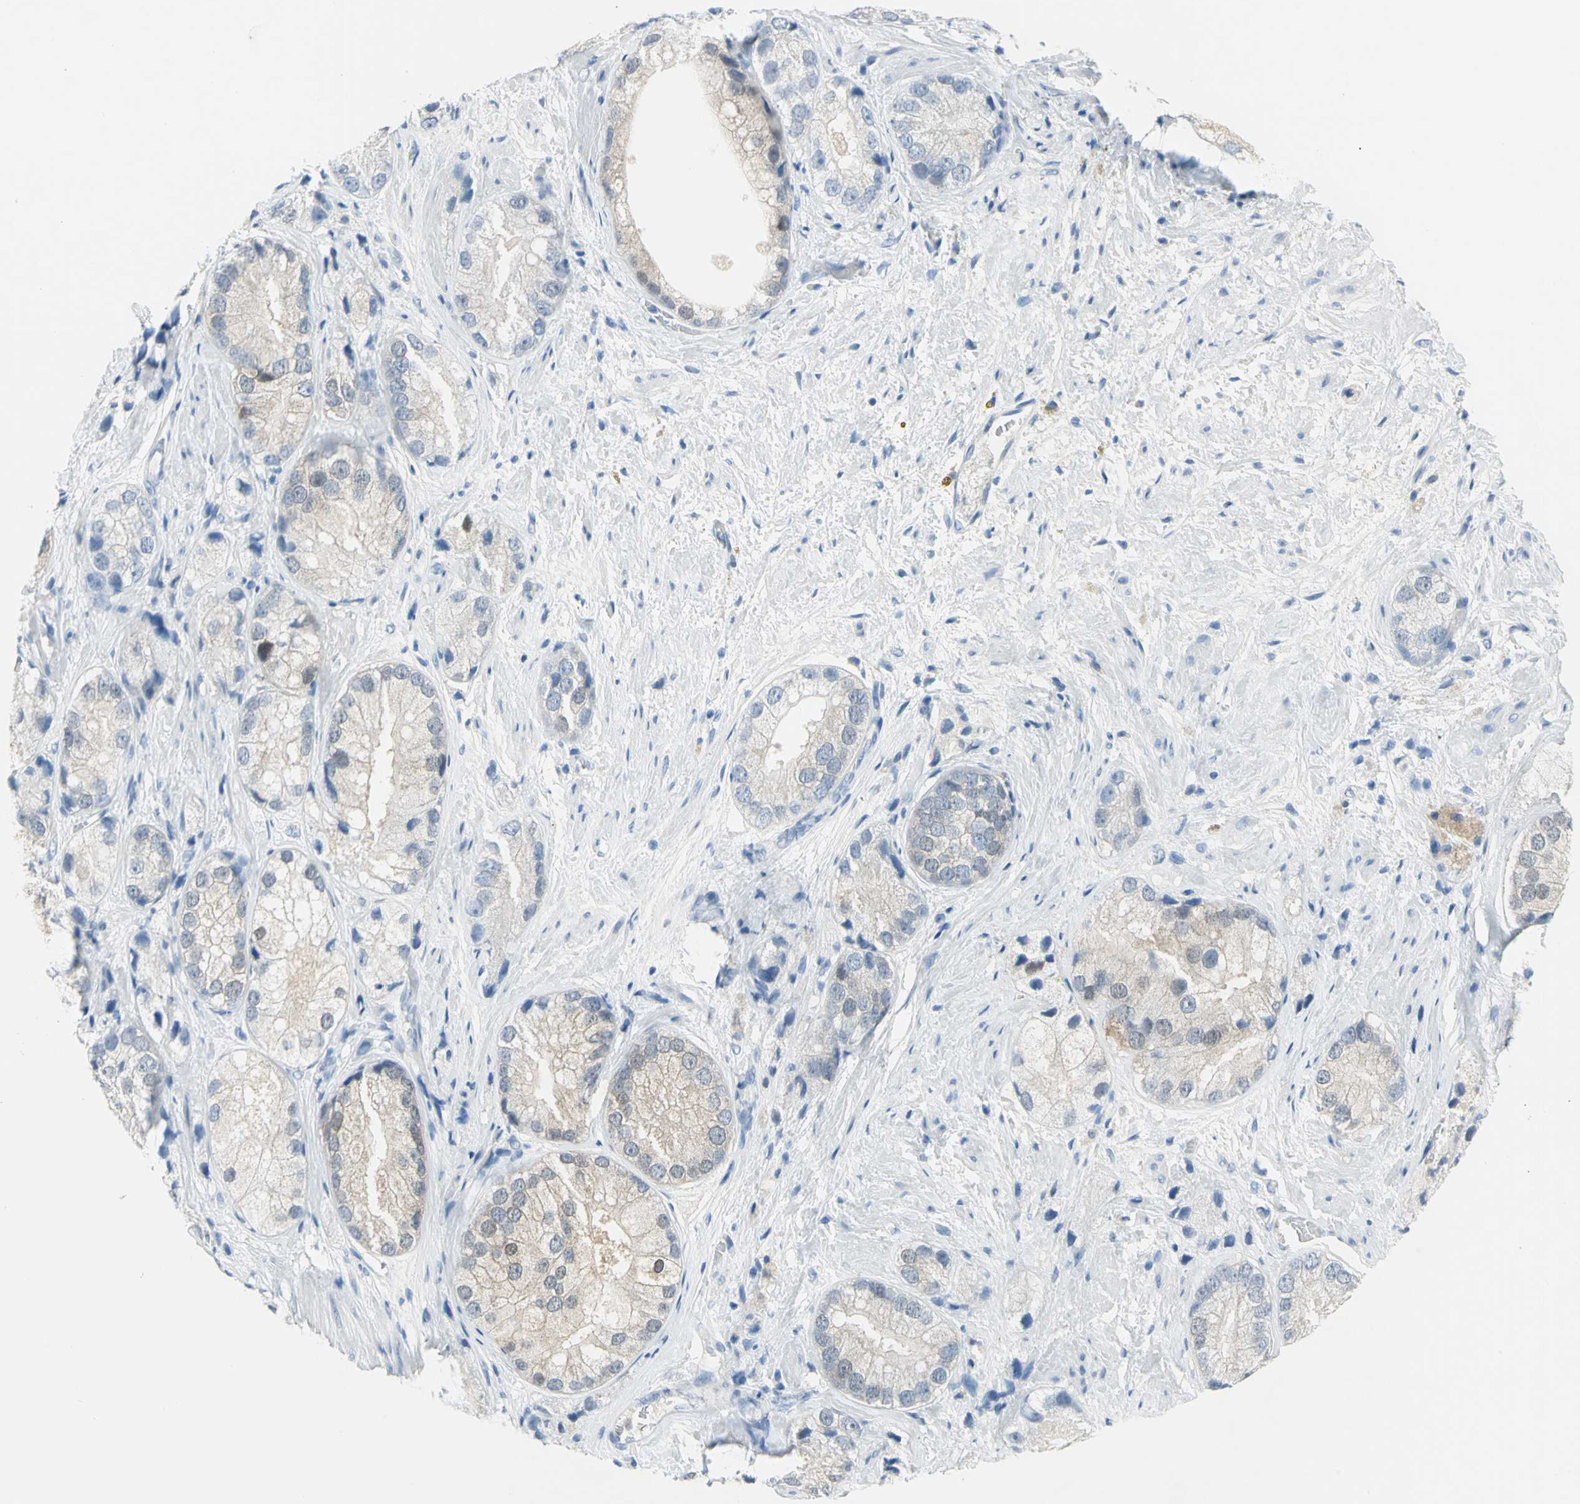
{"staining": {"intensity": "weak", "quantity": "25%-75%", "location": "cytoplasmic/membranous"}, "tissue": "prostate cancer", "cell_type": "Tumor cells", "image_type": "cancer", "snomed": [{"axis": "morphology", "description": "Adenocarcinoma, Low grade"}, {"axis": "topography", "description": "Prostate"}], "caption": "There is low levels of weak cytoplasmic/membranous expression in tumor cells of prostate low-grade adenocarcinoma, as demonstrated by immunohistochemical staining (brown color).", "gene": "SFN", "patient": {"sex": "male", "age": 69}}